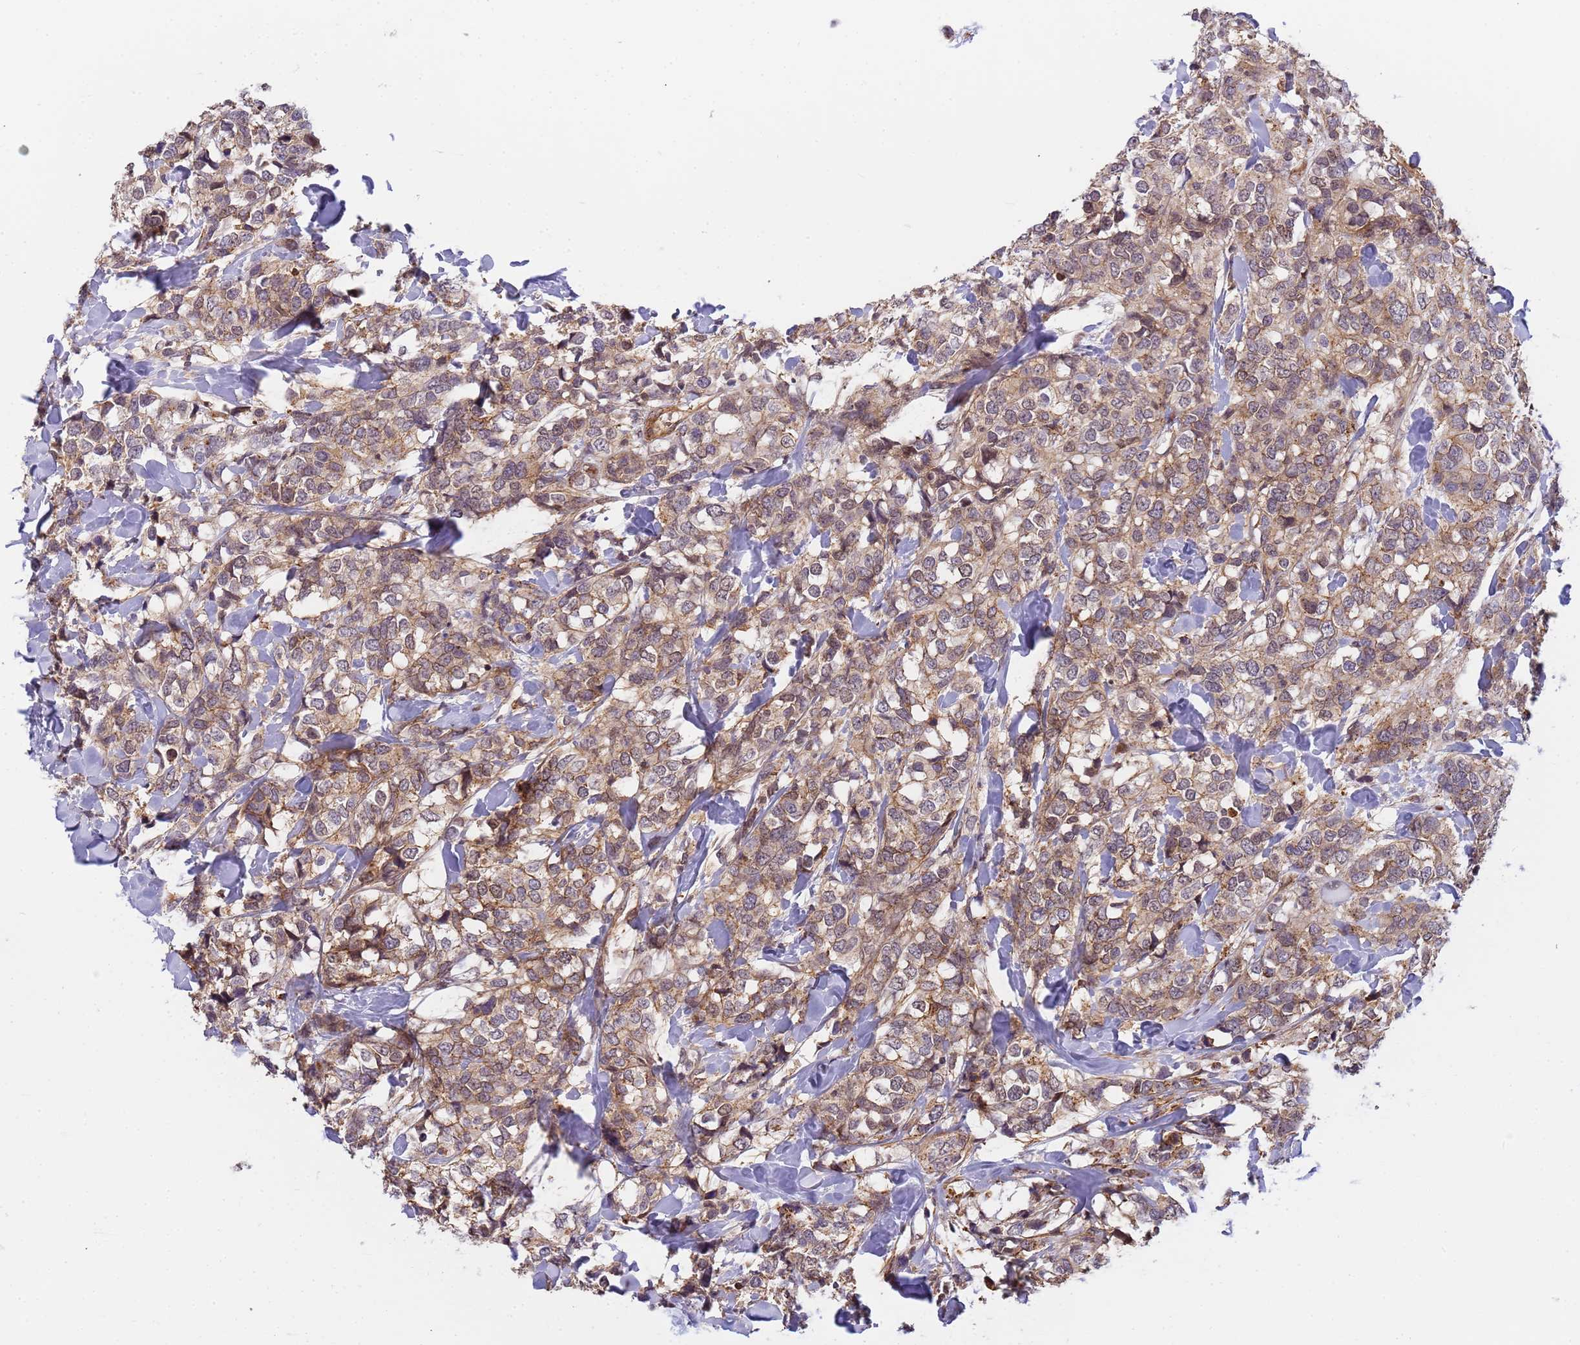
{"staining": {"intensity": "moderate", "quantity": "25%-75%", "location": "cytoplasmic/membranous,nuclear"}, "tissue": "breast cancer", "cell_type": "Tumor cells", "image_type": "cancer", "snomed": [{"axis": "morphology", "description": "Lobular carcinoma"}, {"axis": "topography", "description": "Breast"}], "caption": "This is an image of IHC staining of breast lobular carcinoma, which shows moderate staining in the cytoplasmic/membranous and nuclear of tumor cells.", "gene": "EMC2", "patient": {"sex": "female", "age": 59}}